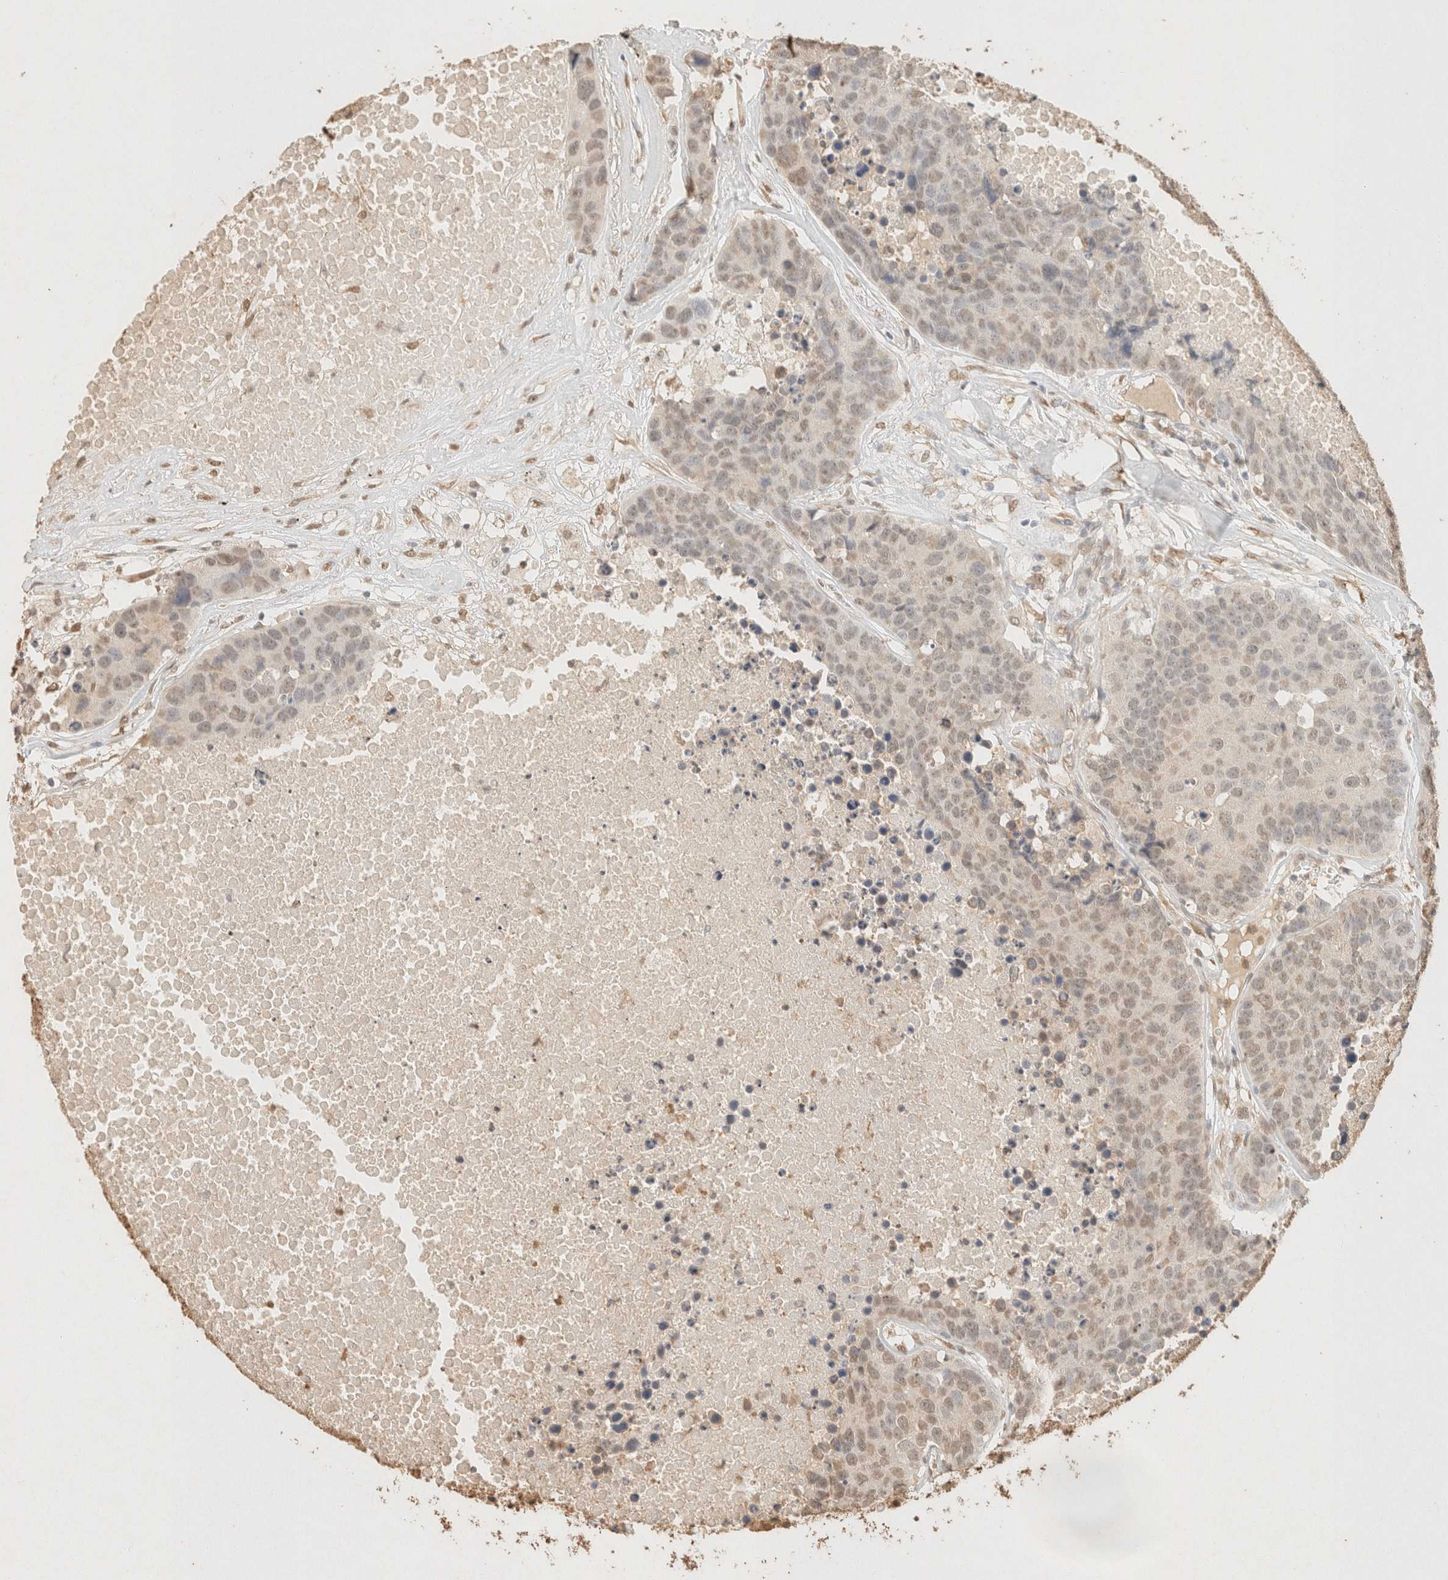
{"staining": {"intensity": "weak", "quantity": ">75%", "location": "nuclear"}, "tissue": "carcinoid", "cell_type": "Tumor cells", "image_type": "cancer", "snomed": [{"axis": "morphology", "description": "Carcinoid, malignant, NOS"}, {"axis": "topography", "description": "Lung"}], "caption": "Protein staining of carcinoid (malignant) tissue exhibits weak nuclear expression in approximately >75% of tumor cells. (brown staining indicates protein expression, while blue staining denotes nuclei).", "gene": "S100A13", "patient": {"sex": "male", "age": 60}}